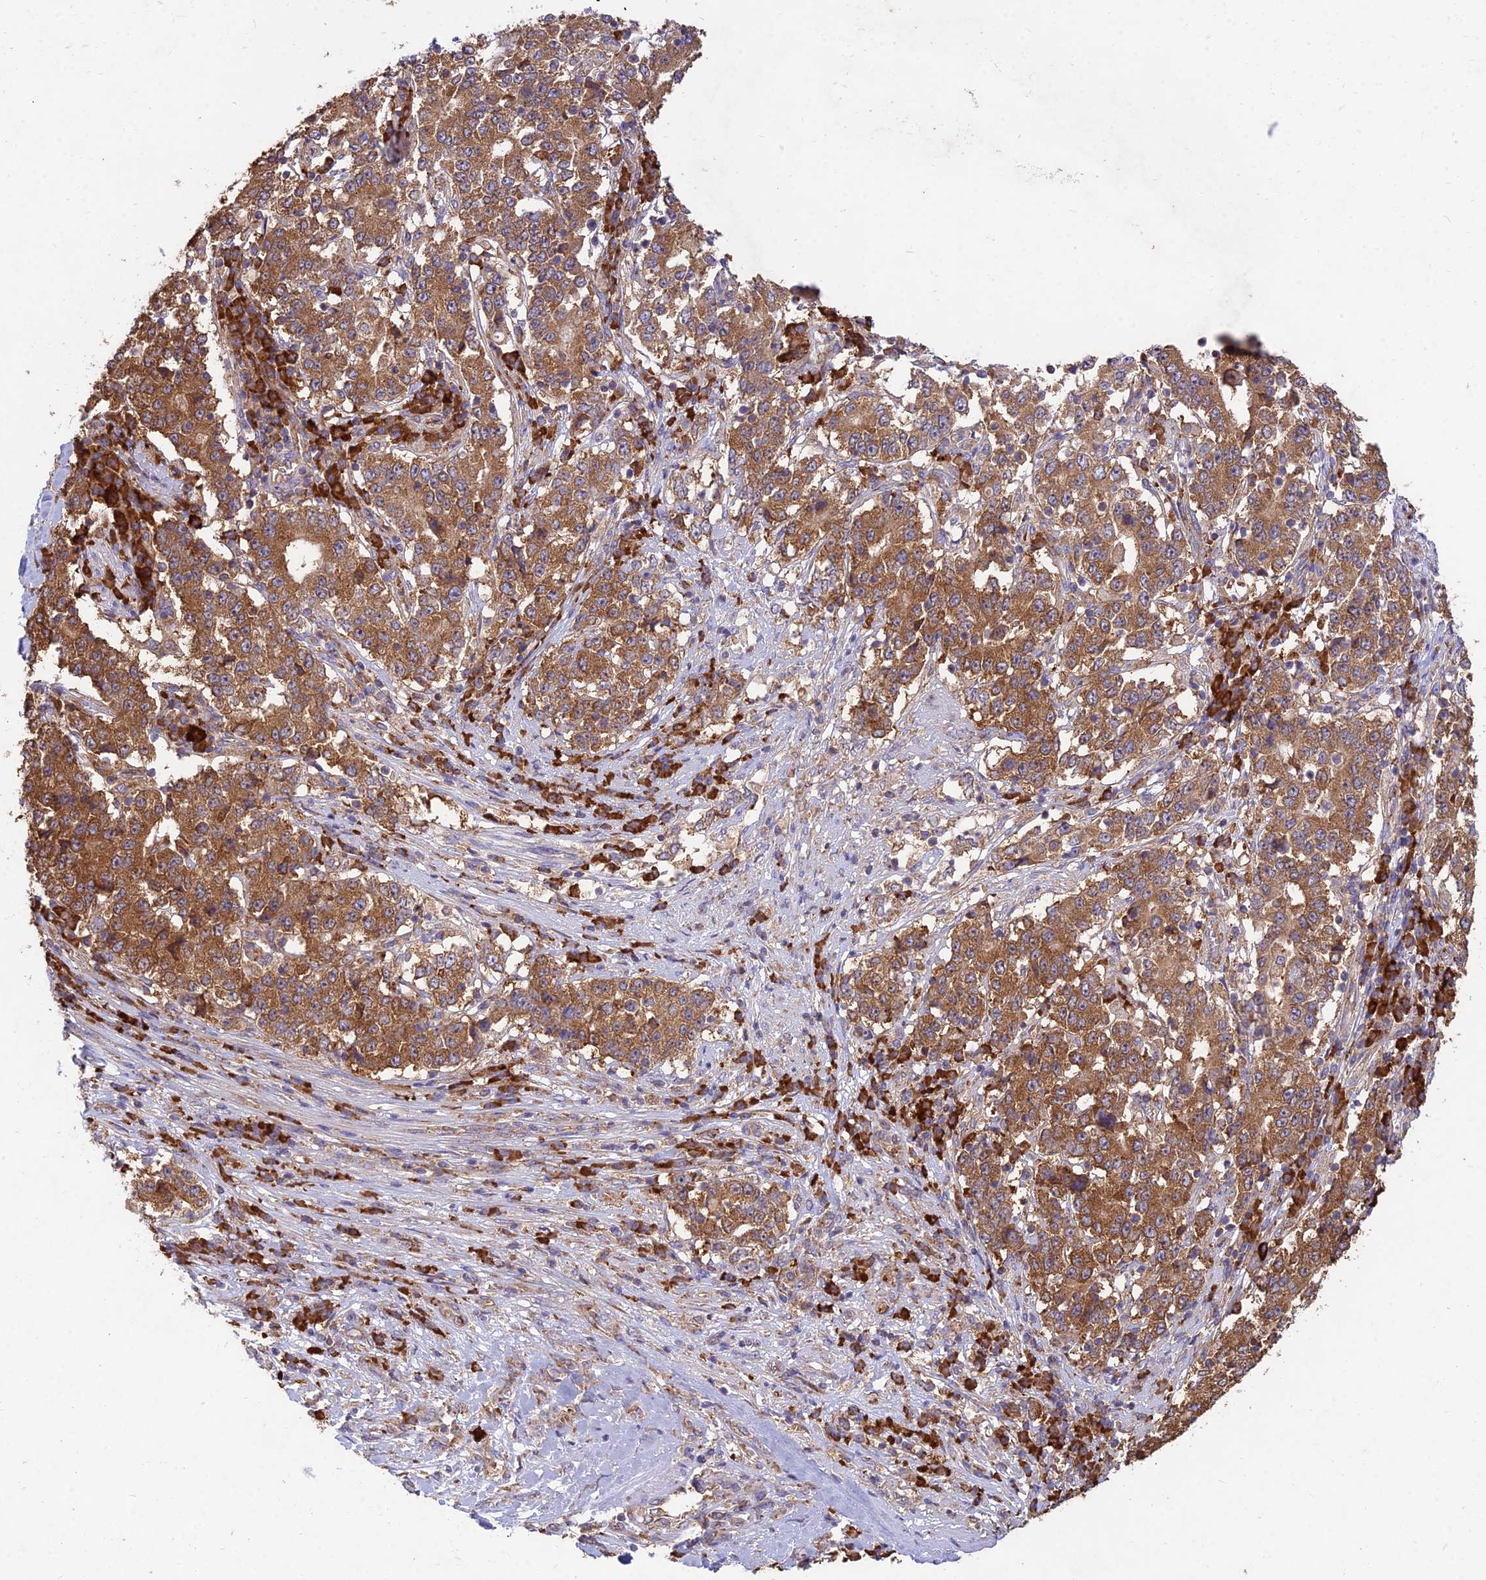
{"staining": {"intensity": "moderate", "quantity": ">75%", "location": "cytoplasmic/membranous"}, "tissue": "stomach cancer", "cell_type": "Tumor cells", "image_type": "cancer", "snomed": [{"axis": "morphology", "description": "Adenocarcinoma, NOS"}, {"axis": "topography", "description": "Stomach"}], "caption": "Stomach adenocarcinoma tissue exhibits moderate cytoplasmic/membranous staining in approximately >75% of tumor cells", "gene": "NXNL2", "patient": {"sex": "male", "age": 59}}